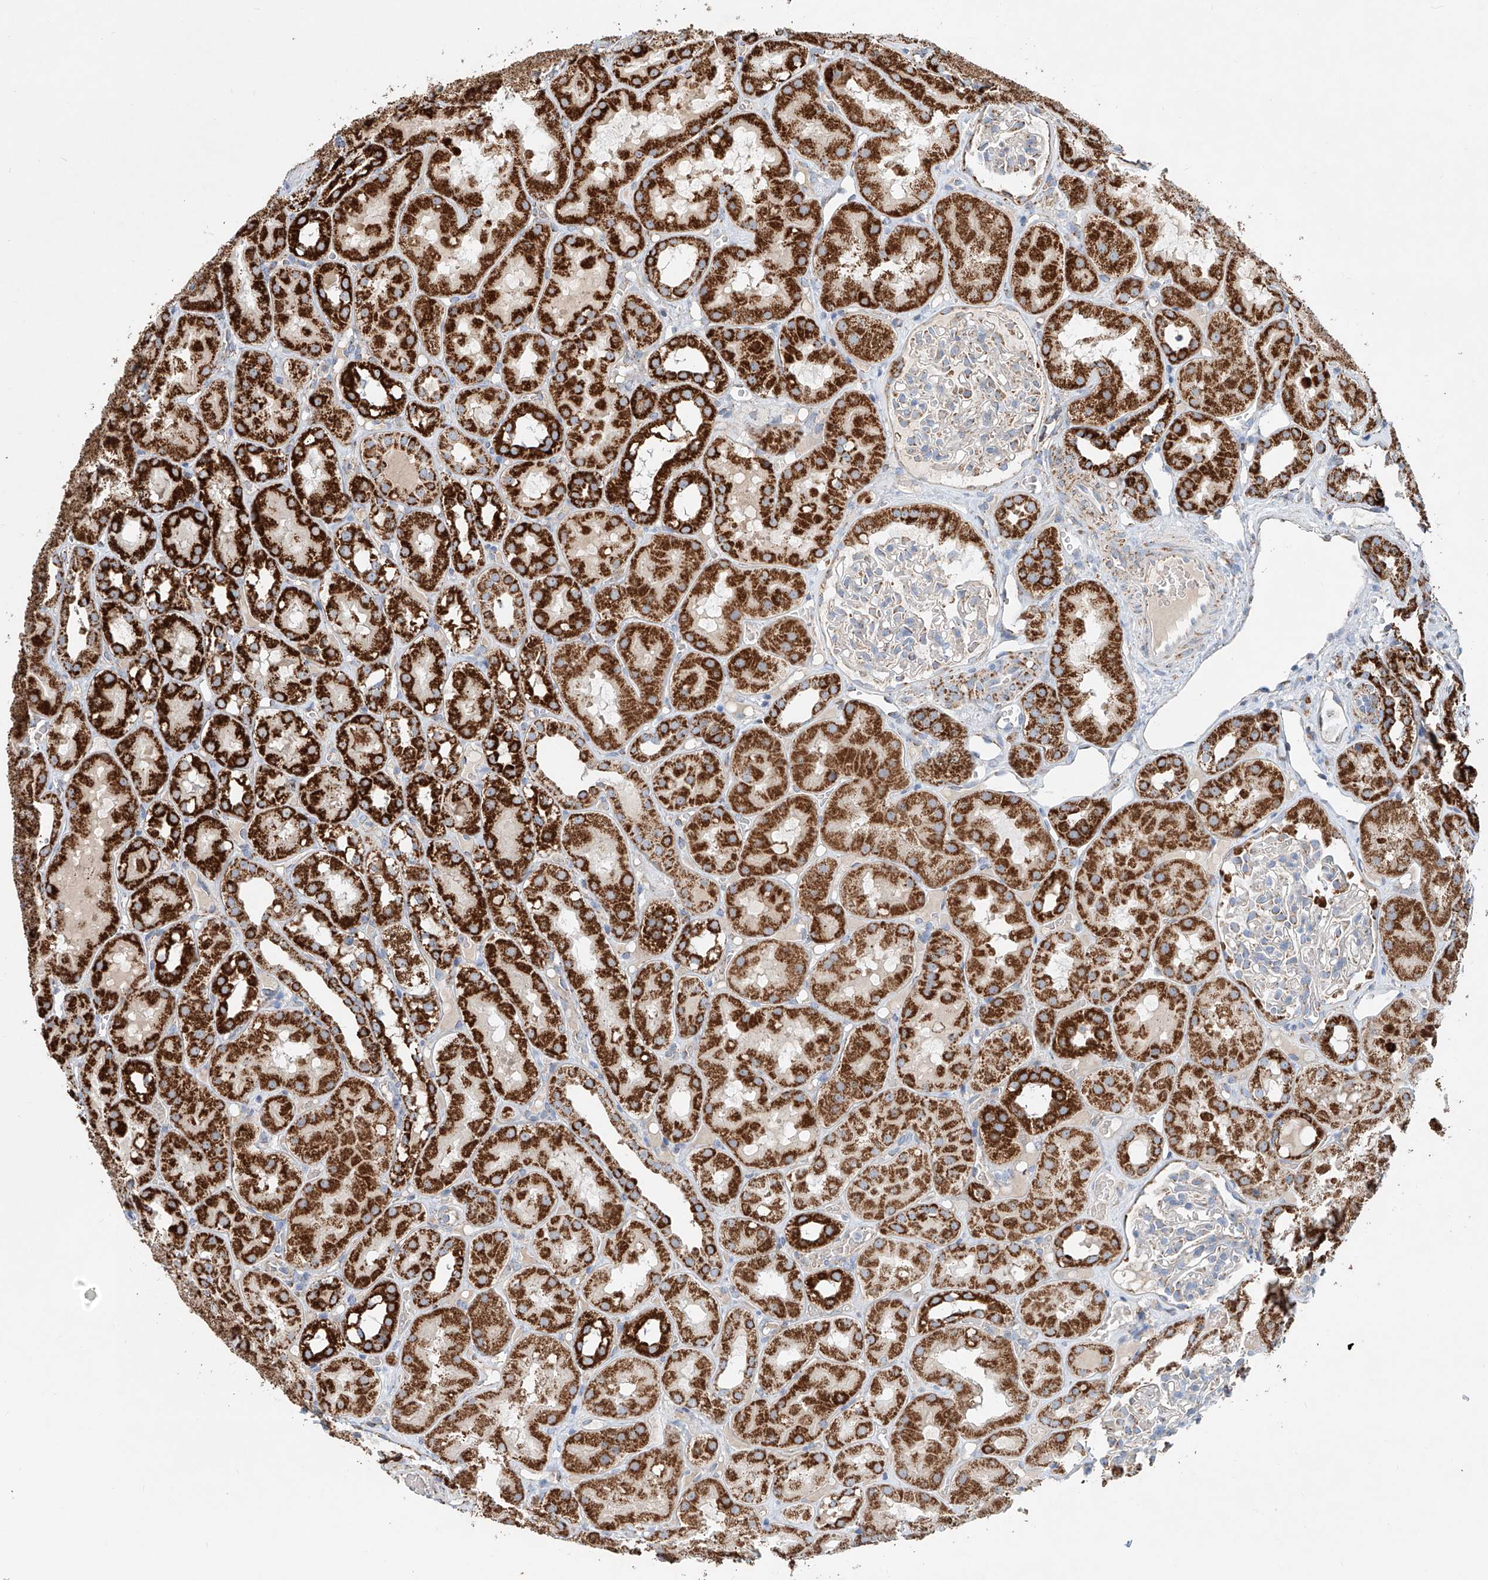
{"staining": {"intensity": "moderate", "quantity": "<25%", "location": "cytoplasmic/membranous"}, "tissue": "kidney", "cell_type": "Cells in glomeruli", "image_type": "normal", "snomed": [{"axis": "morphology", "description": "Normal tissue, NOS"}, {"axis": "topography", "description": "Kidney"}], "caption": "Cells in glomeruli exhibit moderate cytoplasmic/membranous staining in about <25% of cells in benign kidney. Using DAB (brown) and hematoxylin (blue) stains, captured at high magnification using brightfield microscopy.", "gene": "CARD10", "patient": {"sex": "male", "age": 16}}